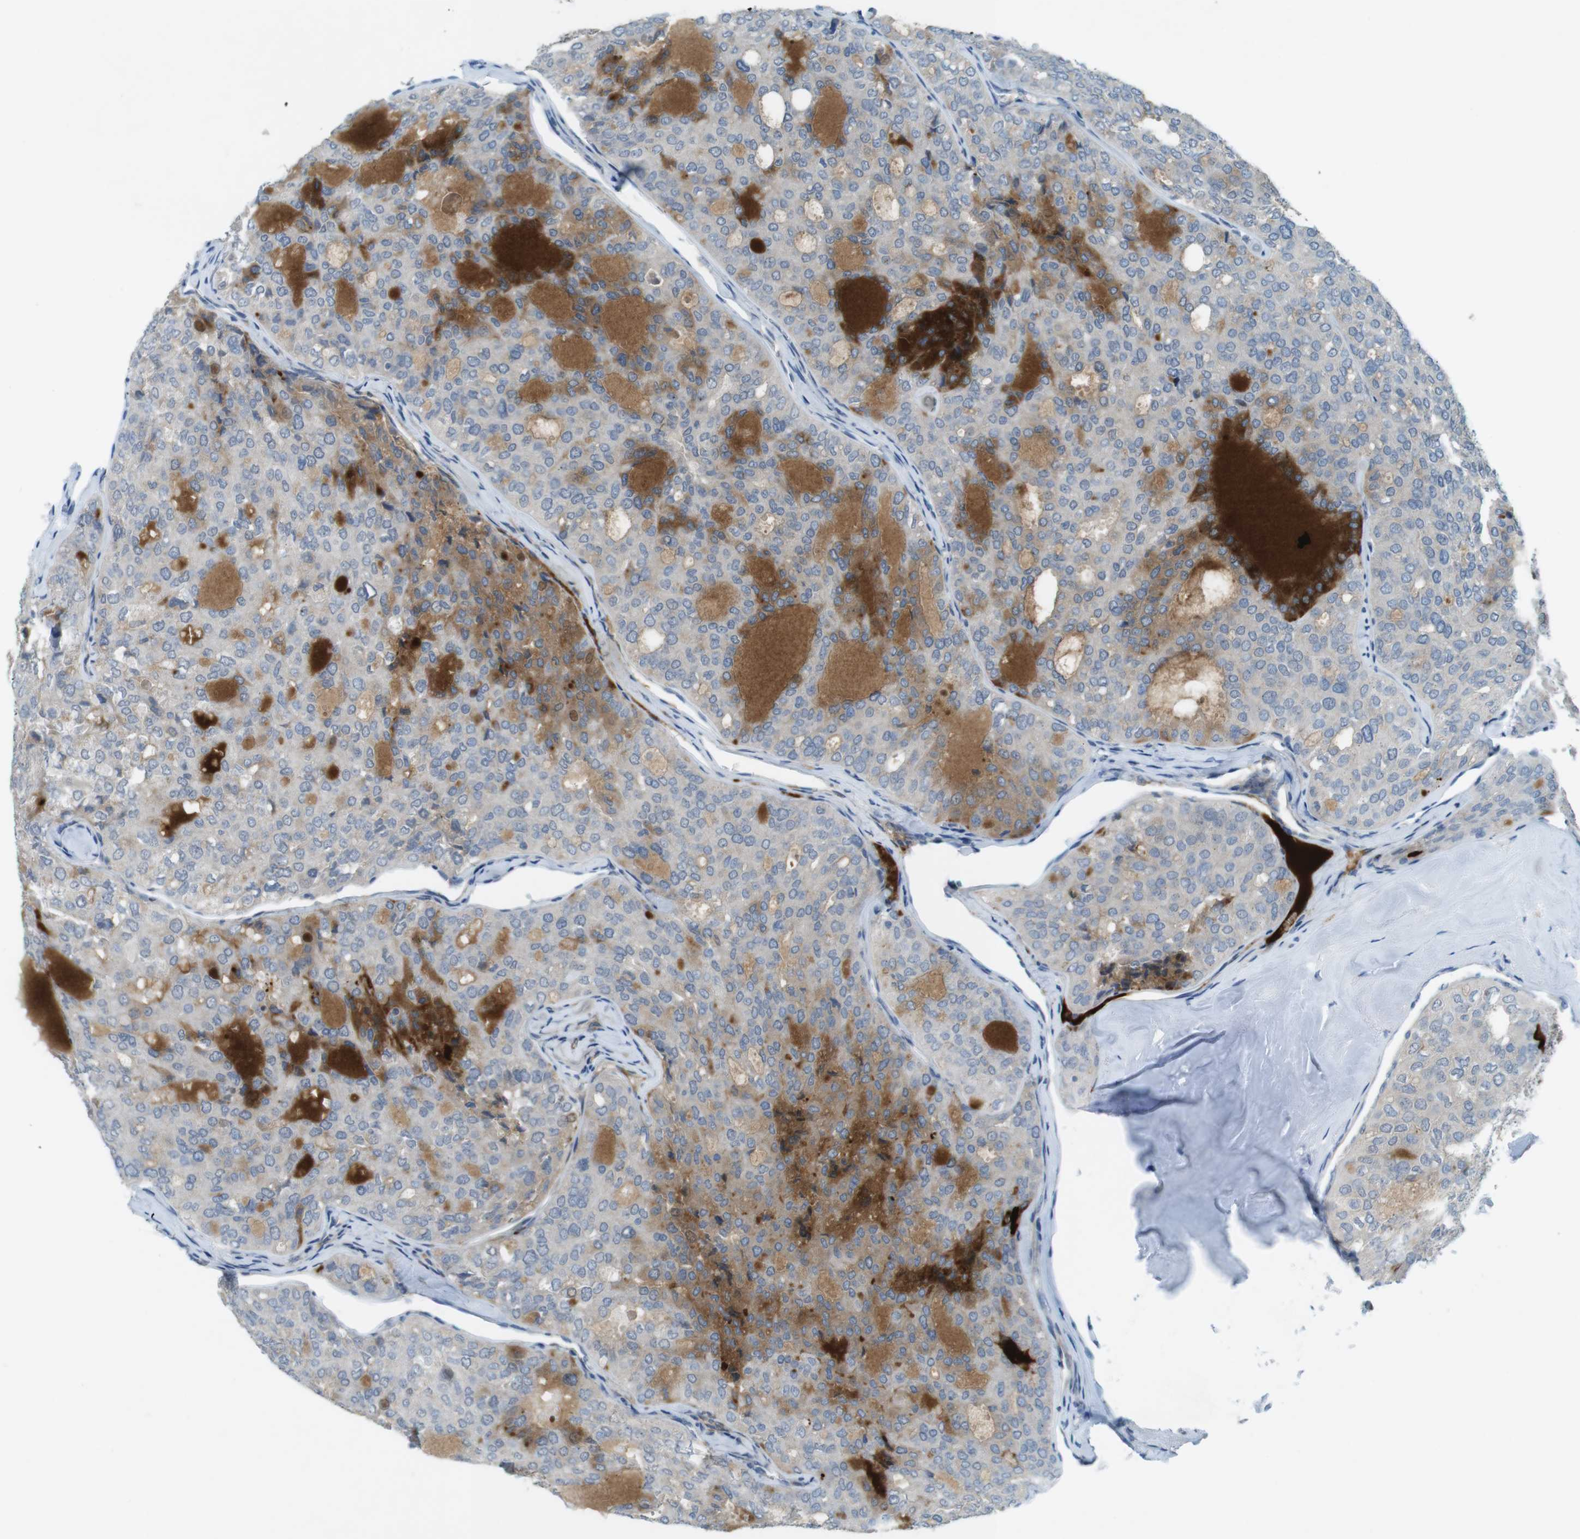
{"staining": {"intensity": "weak", "quantity": ">75%", "location": "cytoplasmic/membranous"}, "tissue": "thyroid cancer", "cell_type": "Tumor cells", "image_type": "cancer", "snomed": [{"axis": "morphology", "description": "Follicular adenoma carcinoma, NOS"}, {"axis": "topography", "description": "Thyroid gland"}], "caption": "Immunohistochemistry of human thyroid follicular adenoma carcinoma exhibits low levels of weak cytoplasmic/membranous staining in about >75% of tumor cells. (DAB = brown stain, brightfield microscopy at high magnification).", "gene": "TYW1", "patient": {"sex": "male", "age": 75}}